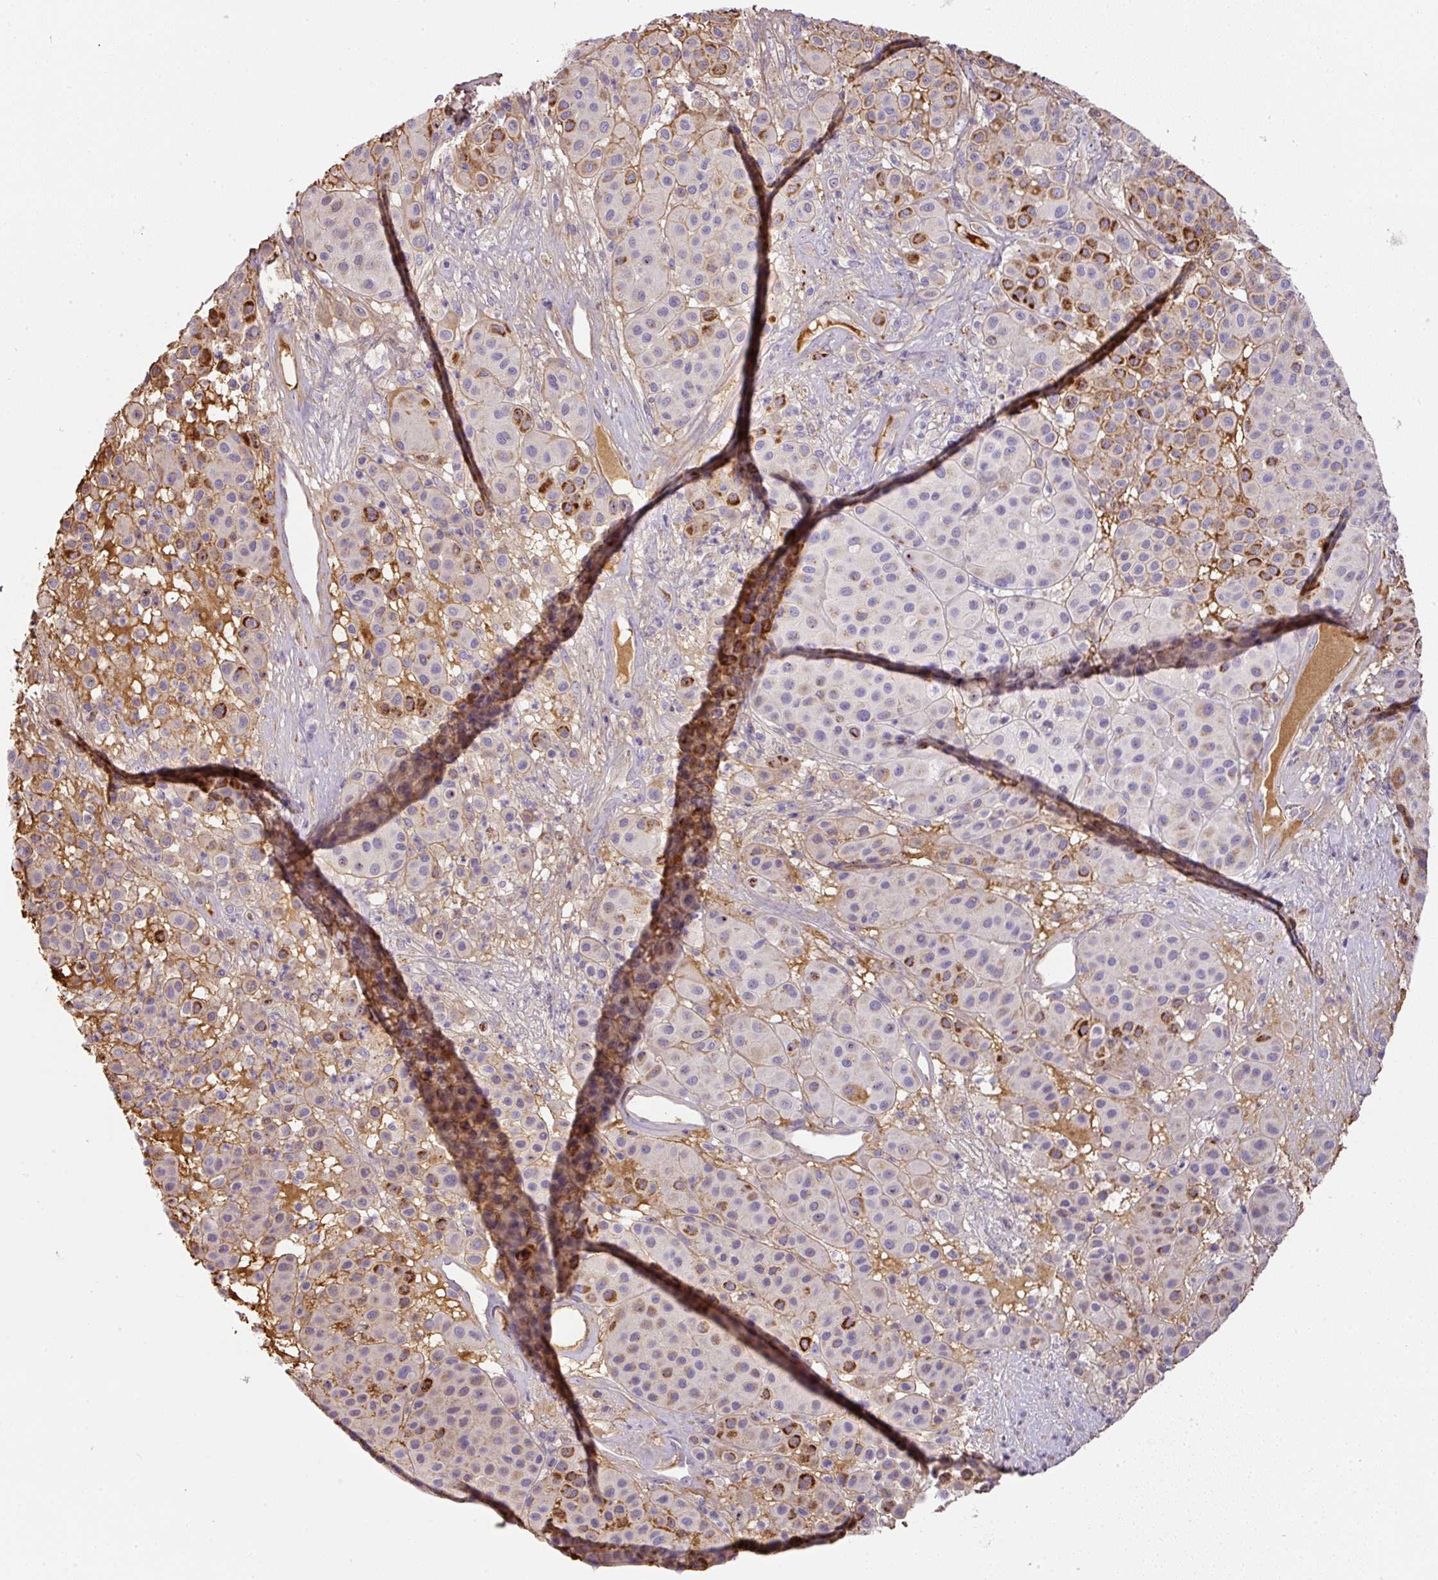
{"staining": {"intensity": "strong", "quantity": "<25%", "location": "cytoplasmic/membranous"}, "tissue": "melanoma", "cell_type": "Tumor cells", "image_type": "cancer", "snomed": [{"axis": "morphology", "description": "Malignant melanoma, Metastatic site"}, {"axis": "topography", "description": "Smooth muscle"}], "caption": "Protein expression analysis of human melanoma reveals strong cytoplasmic/membranous positivity in approximately <25% of tumor cells.", "gene": "CCZ1", "patient": {"sex": "male", "age": 41}}